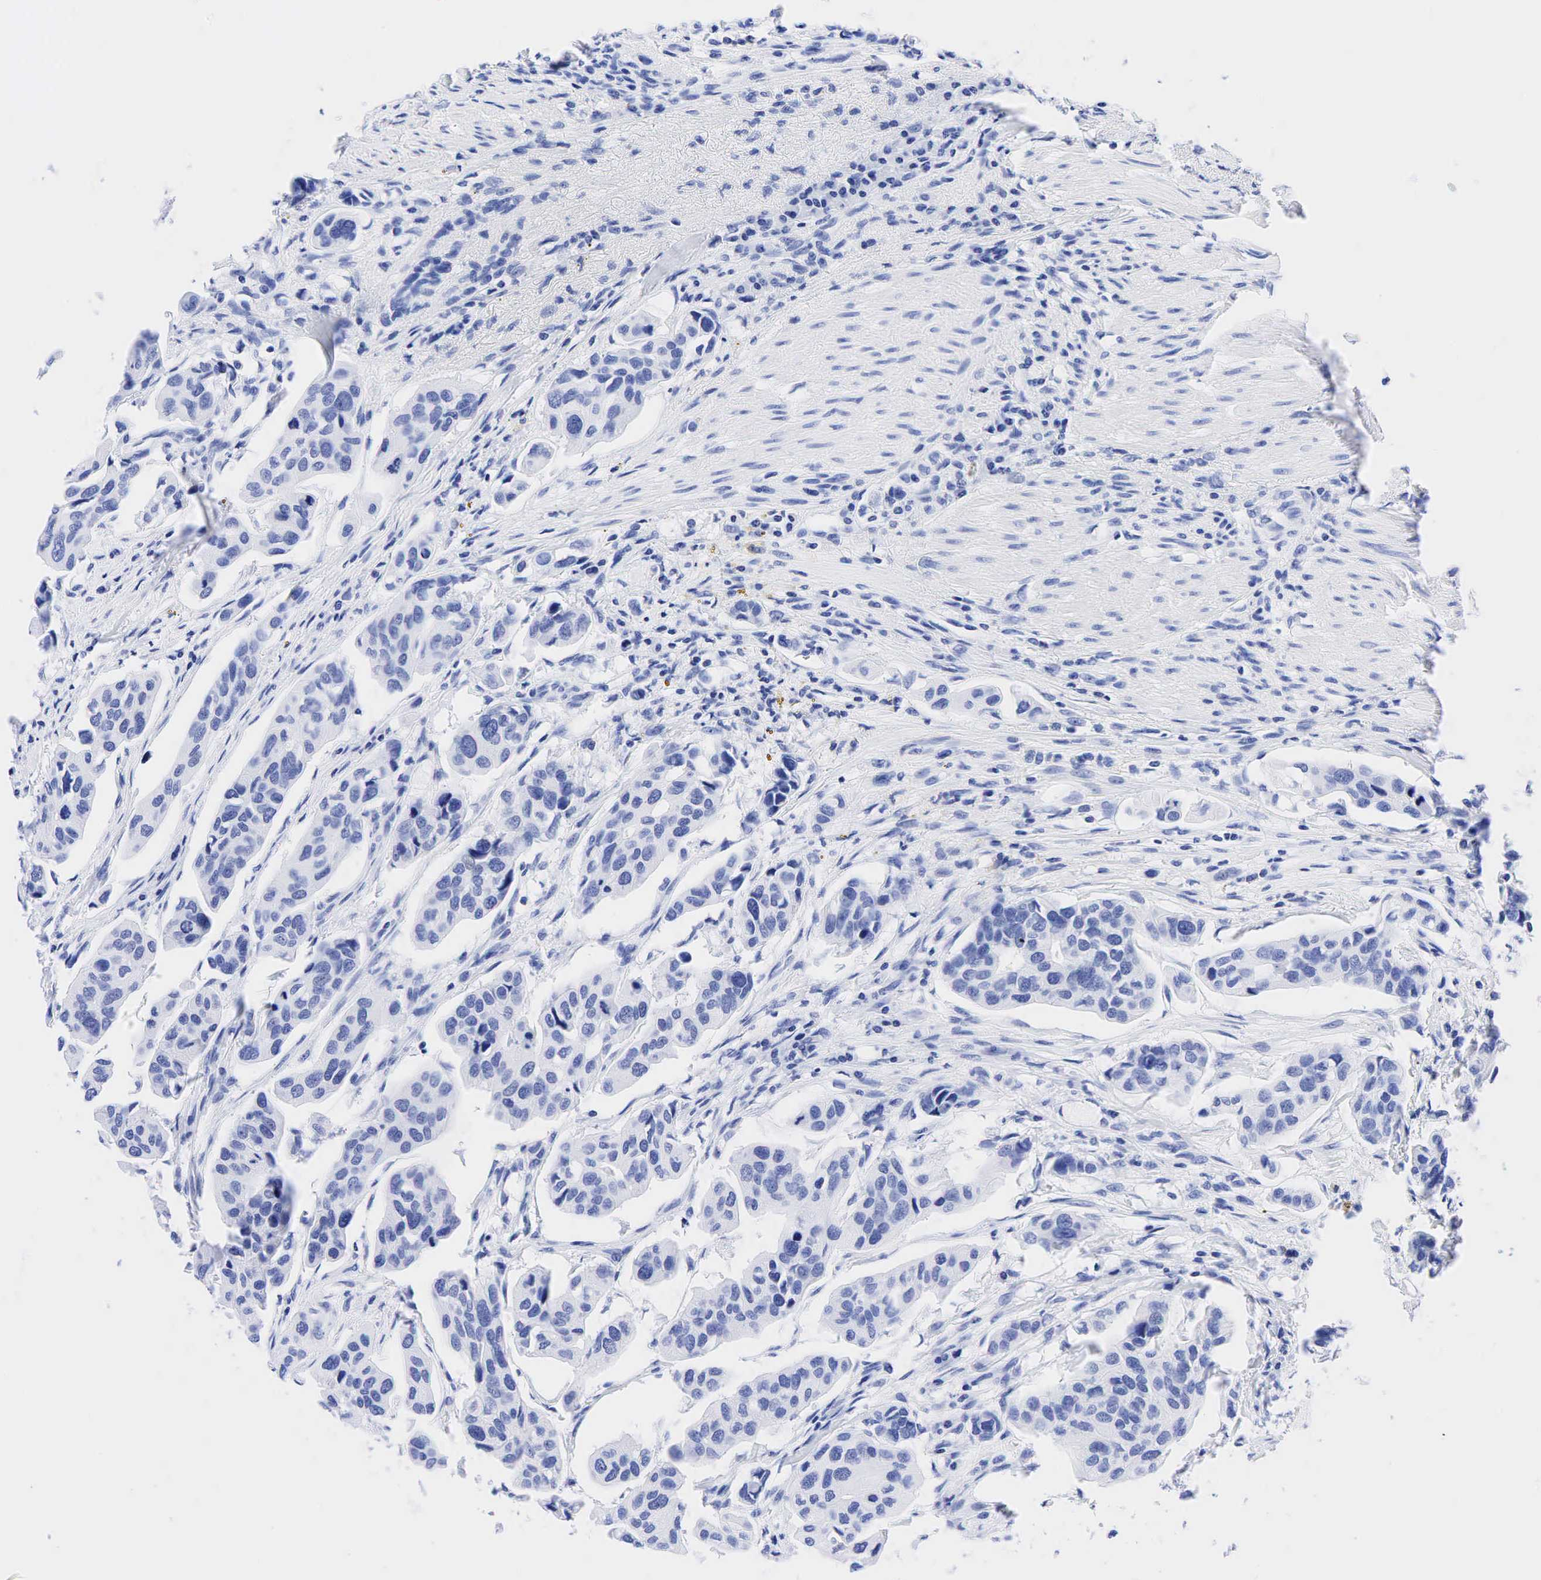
{"staining": {"intensity": "negative", "quantity": "none", "location": "none"}, "tissue": "urothelial cancer", "cell_type": "Tumor cells", "image_type": "cancer", "snomed": [{"axis": "morphology", "description": "Adenocarcinoma, NOS"}, {"axis": "topography", "description": "Urinary bladder"}], "caption": "Urothelial cancer stained for a protein using immunohistochemistry (IHC) demonstrates no positivity tumor cells.", "gene": "CHGA", "patient": {"sex": "male", "age": 61}}